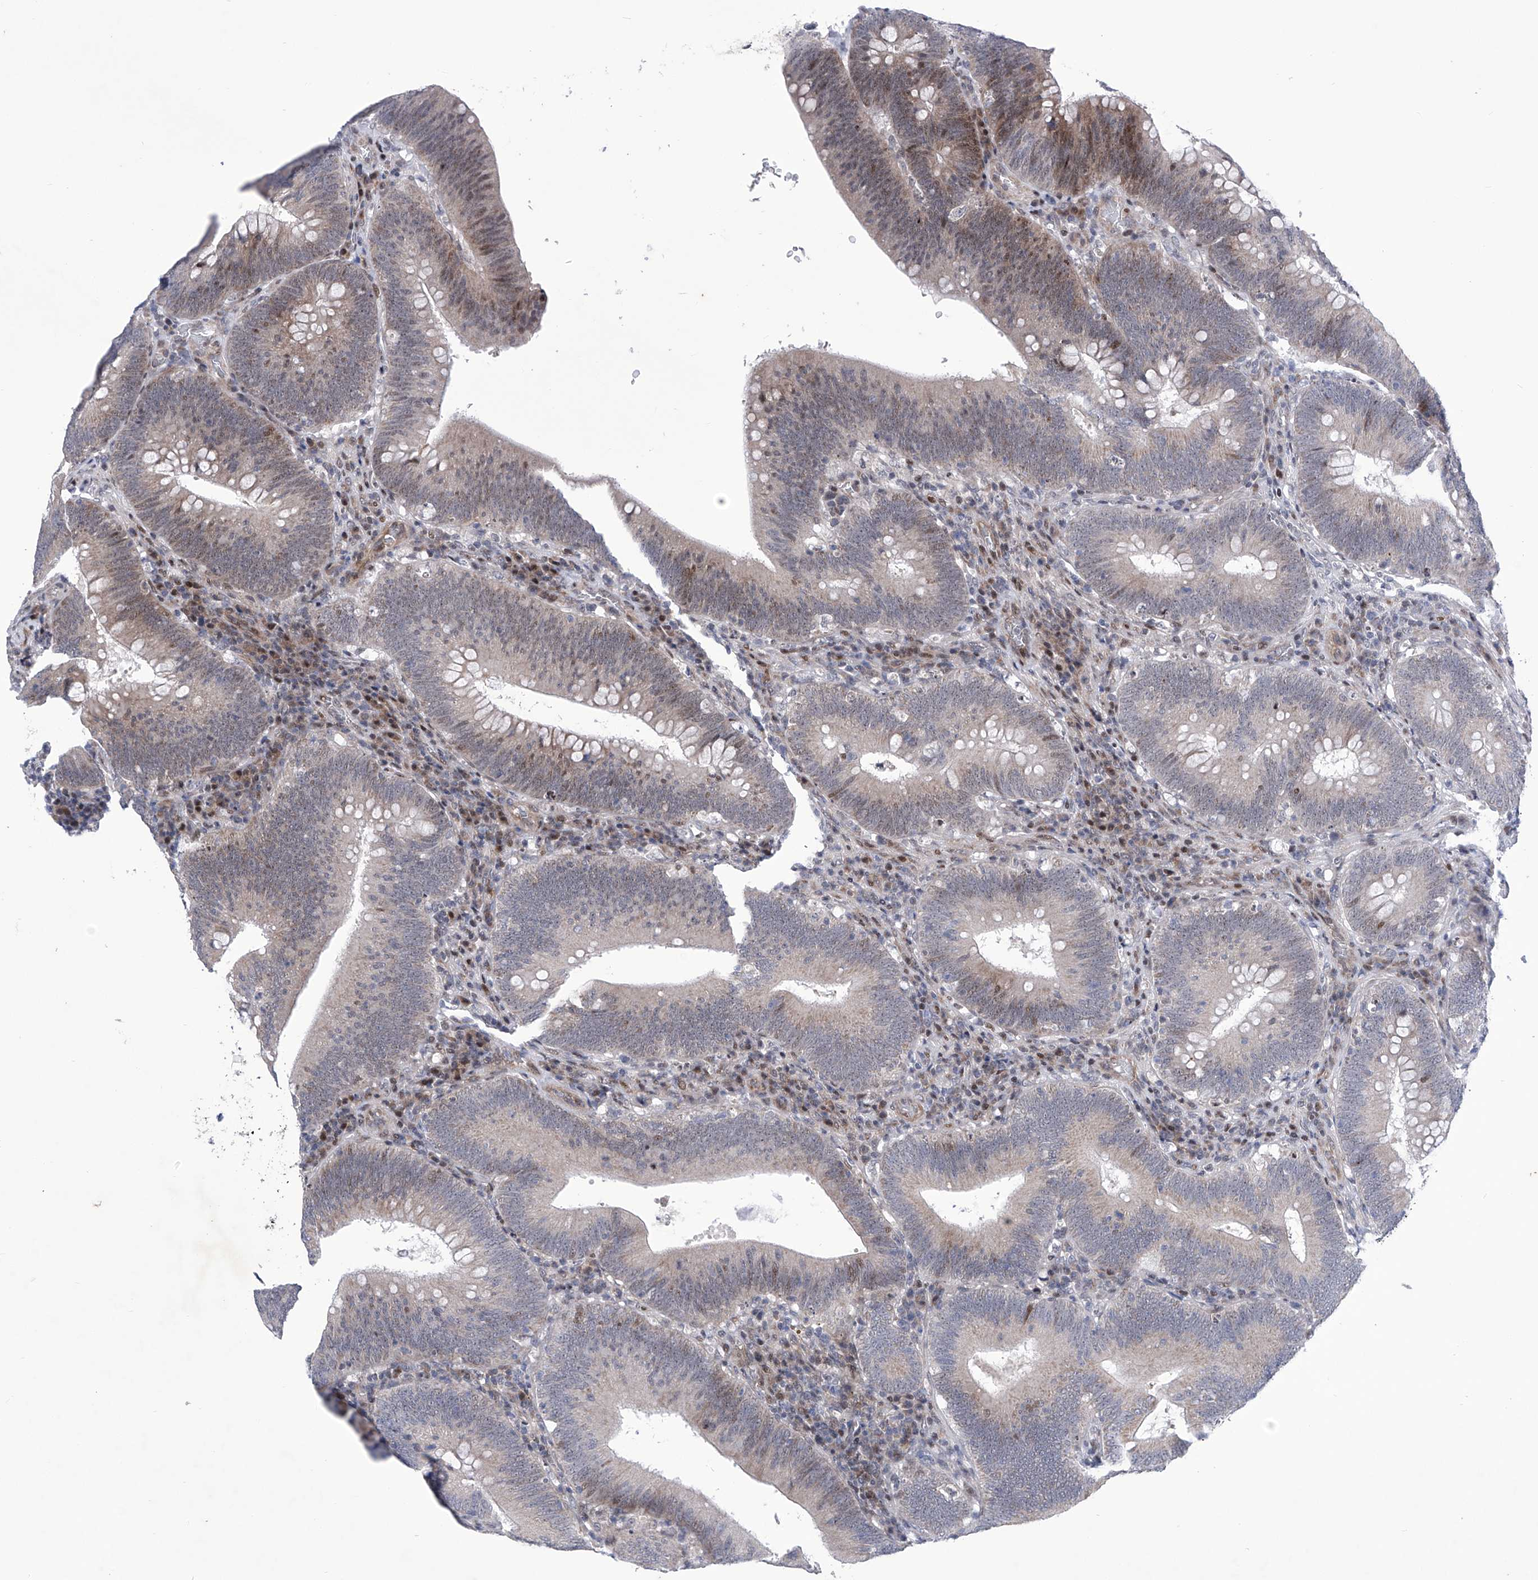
{"staining": {"intensity": "moderate", "quantity": "<25%", "location": "nuclear"}, "tissue": "colorectal cancer", "cell_type": "Tumor cells", "image_type": "cancer", "snomed": [{"axis": "morphology", "description": "Normal tissue, NOS"}, {"axis": "topography", "description": "Colon"}], "caption": "Colorectal cancer stained with DAB immunohistochemistry (IHC) displays low levels of moderate nuclear expression in approximately <25% of tumor cells. (DAB (3,3'-diaminobenzidine) IHC, brown staining for protein, blue staining for nuclei).", "gene": "NUFIP1", "patient": {"sex": "female", "age": 82}}